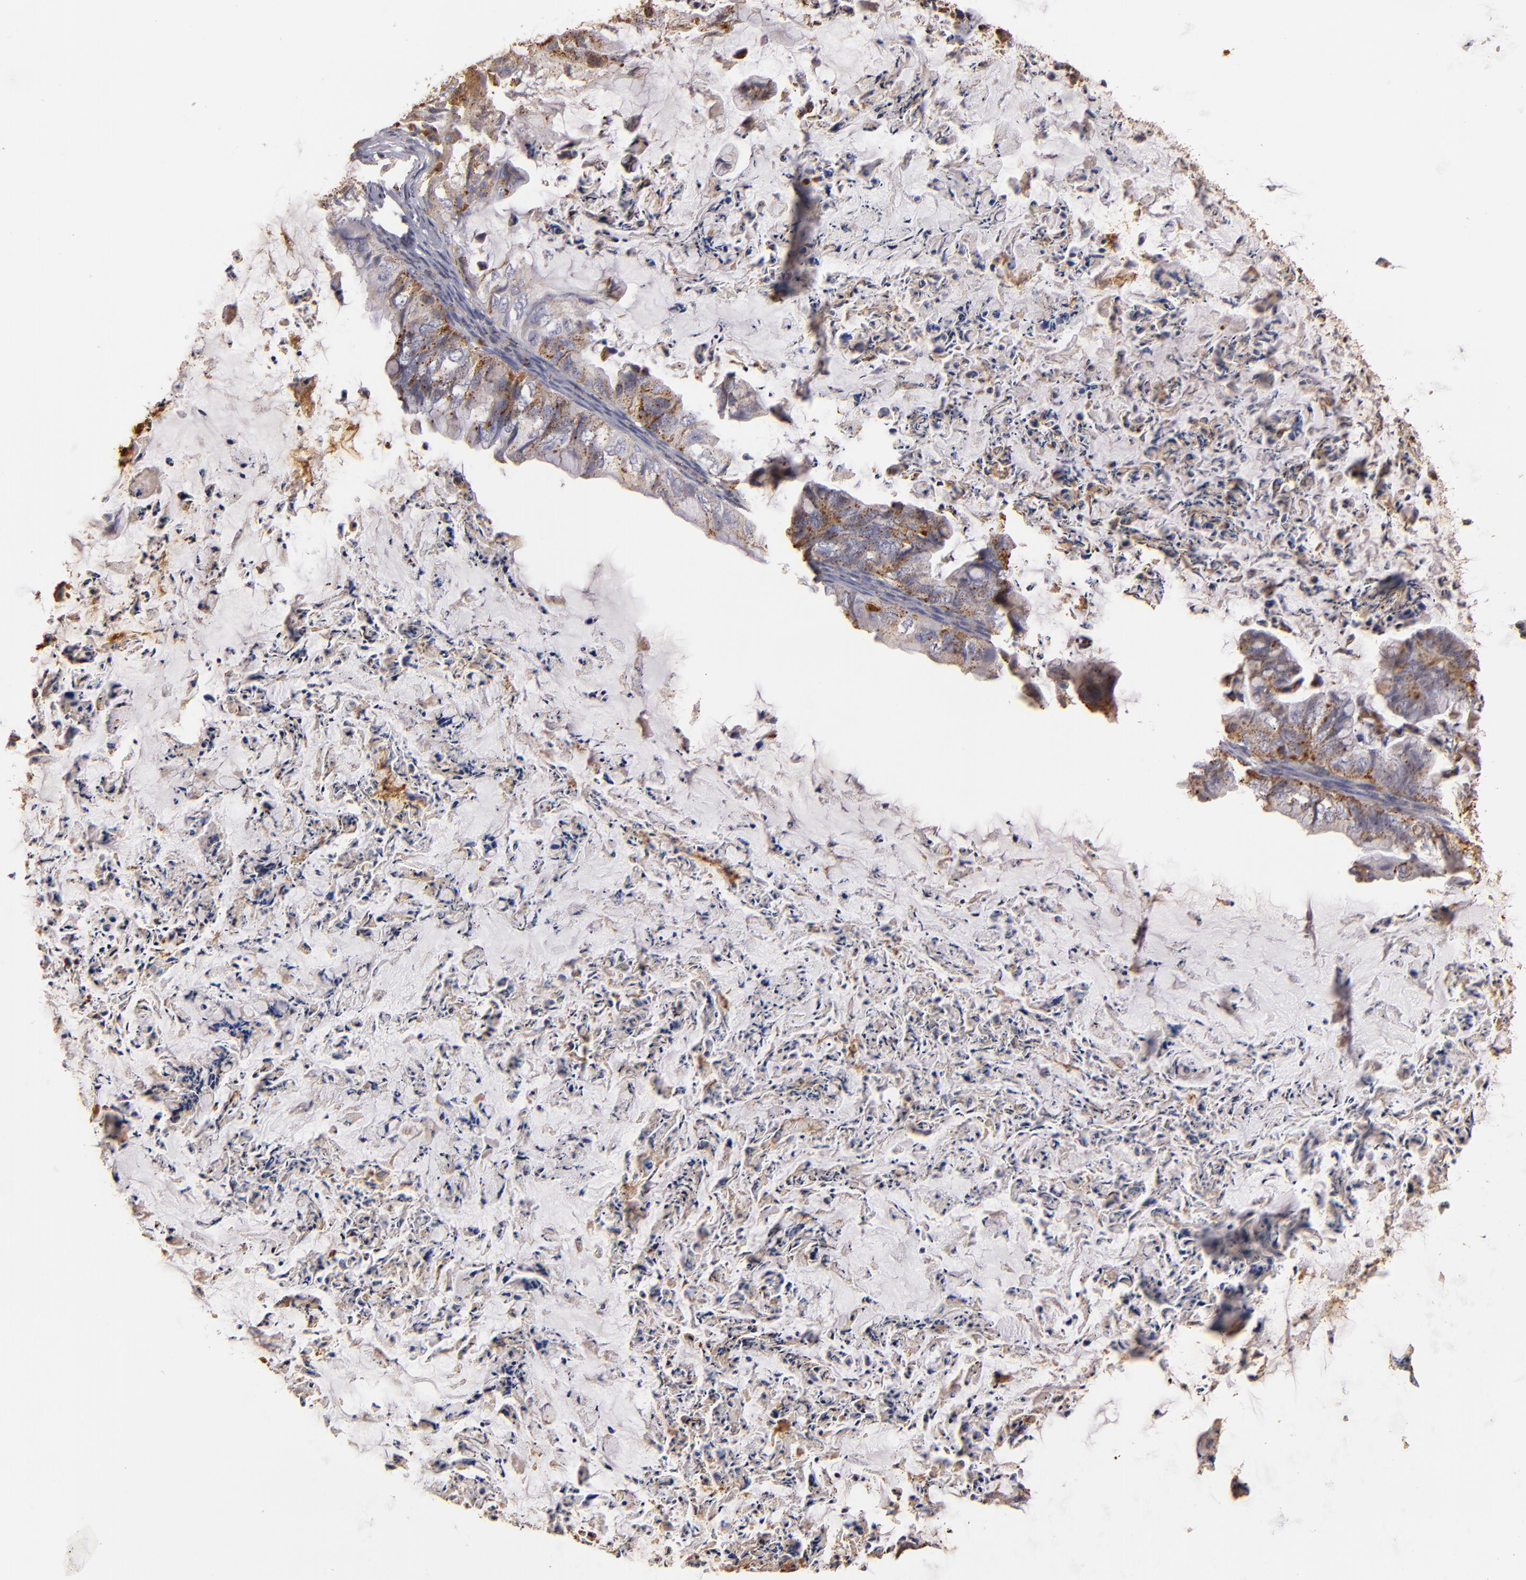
{"staining": {"intensity": "weak", "quantity": ">75%", "location": "cytoplasmic/membranous"}, "tissue": "ovarian cancer", "cell_type": "Tumor cells", "image_type": "cancer", "snomed": [{"axis": "morphology", "description": "Cystadenocarcinoma, mucinous, NOS"}, {"axis": "topography", "description": "Ovary"}], "caption": "There is low levels of weak cytoplasmic/membranous expression in tumor cells of ovarian cancer, as demonstrated by immunohistochemical staining (brown color).", "gene": "TRAF1", "patient": {"sex": "female", "age": 36}}